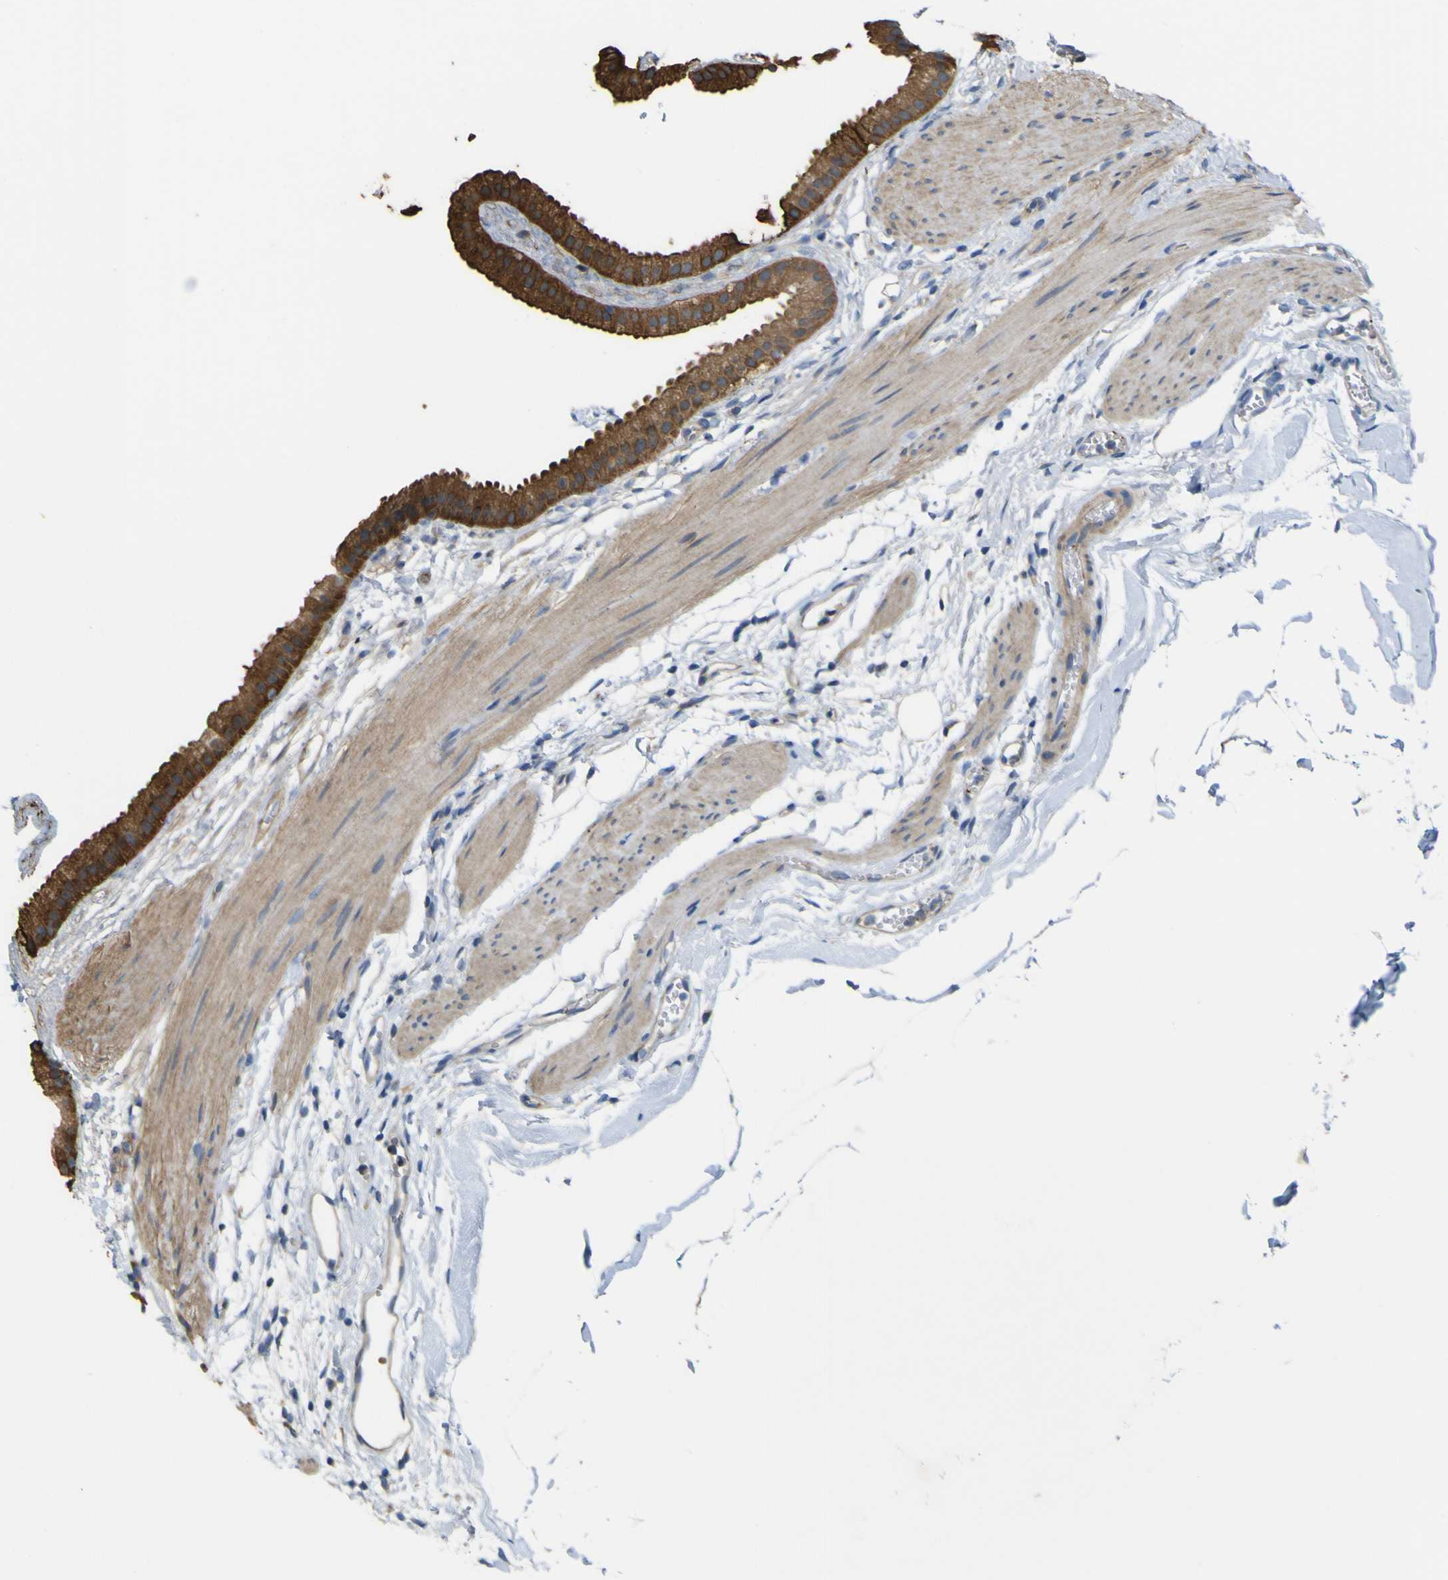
{"staining": {"intensity": "strong", "quantity": ">75%", "location": "cytoplasmic/membranous"}, "tissue": "gallbladder", "cell_type": "Glandular cells", "image_type": "normal", "snomed": [{"axis": "morphology", "description": "Normal tissue, NOS"}, {"axis": "topography", "description": "Gallbladder"}], "caption": "Immunohistochemistry (IHC) (DAB (3,3'-diaminobenzidine)) staining of unremarkable gallbladder reveals strong cytoplasmic/membranous protein positivity in about >75% of glandular cells. (DAB IHC, brown staining for protein, blue staining for nuclei).", "gene": "MYEOV", "patient": {"sex": "female", "age": 64}}